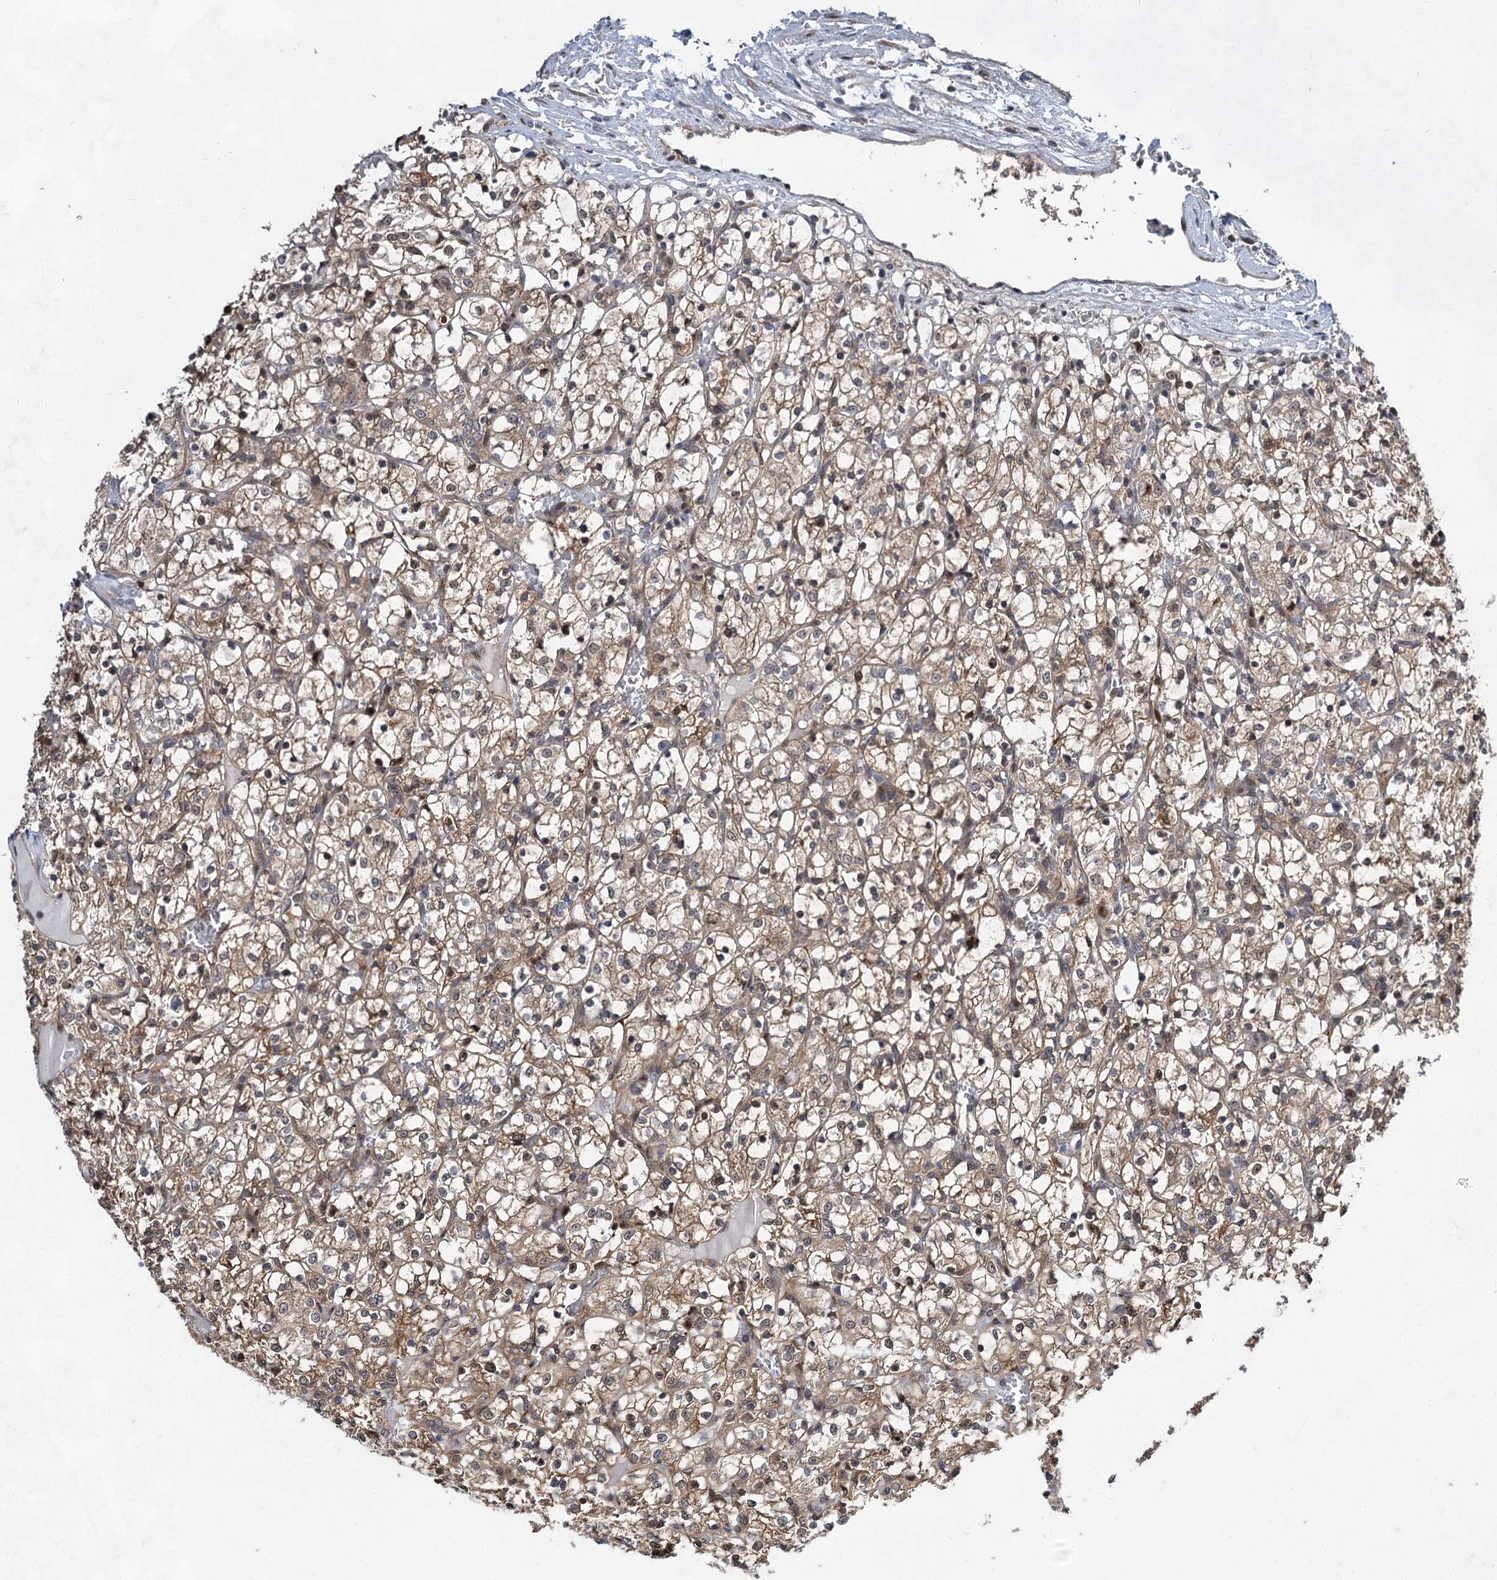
{"staining": {"intensity": "moderate", "quantity": ">75%", "location": "cytoplasmic/membranous"}, "tissue": "renal cancer", "cell_type": "Tumor cells", "image_type": "cancer", "snomed": [{"axis": "morphology", "description": "Adenocarcinoma, NOS"}, {"axis": "topography", "description": "Kidney"}], "caption": "Adenocarcinoma (renal) stained with a protein marker reveals moderate staining in tumor cells.", "gene": "GPBP1", "patient": {"sex": "female", "age": 69}}